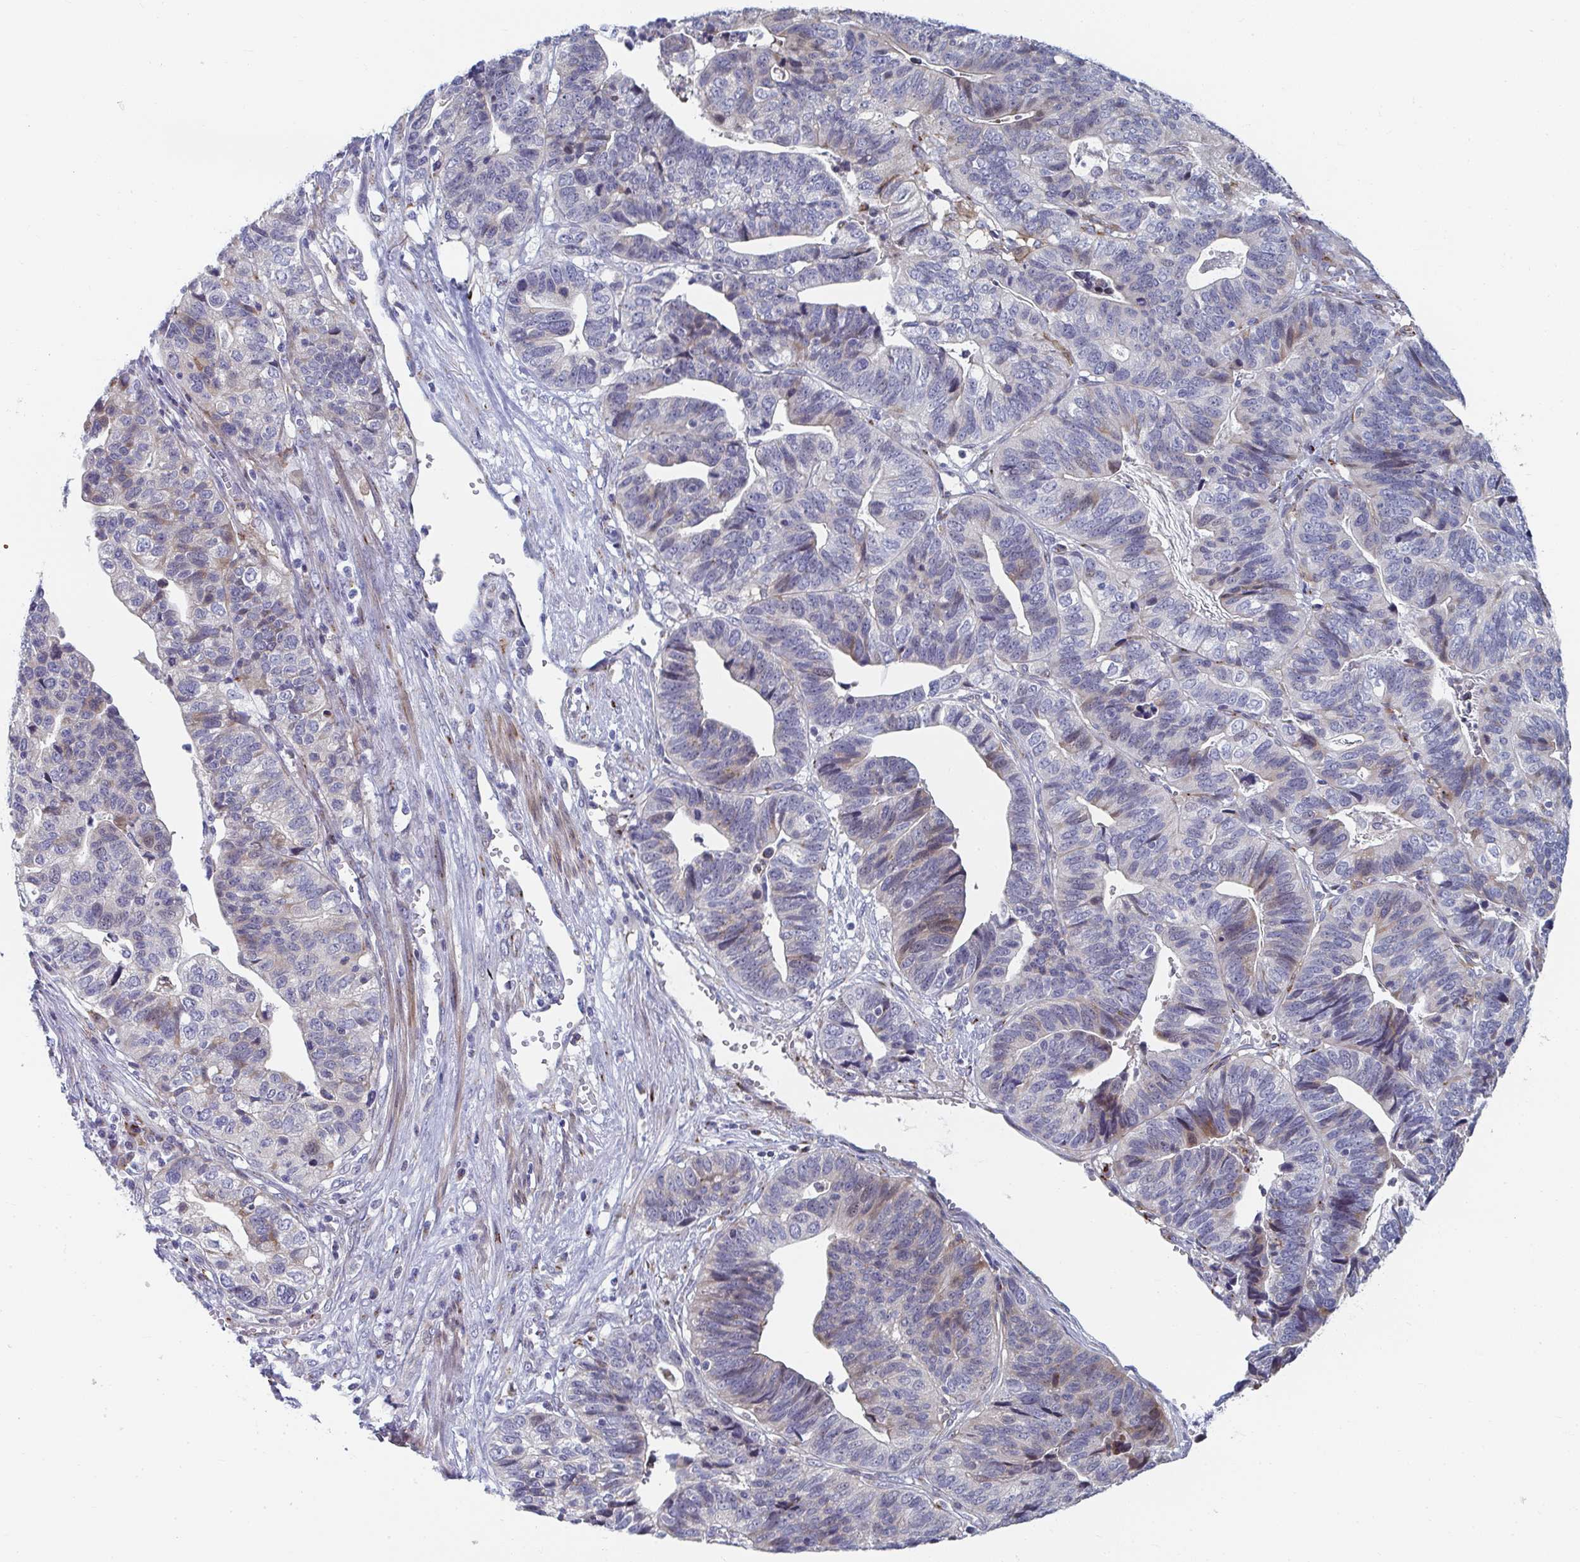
{"staining": {"intensity": "weak", "quantity": "<25%", "location": "cytoplasmic/membranous"}, "tissue": "stomach cancer", "cell_type": "Tumor cells", "image_type": "cancer", "snomed": [{"axis": "morphology", "description": "Adenocarcinoma, NOS"}, {"axis": "topography", "description": "Stomach, upper"}], "caption": "Protein analysis of stomach cancer (adenocarcinoma) exhibits no significant staining in tumor cells.", "gene": "PSMG1", "patient": {"sex": "female", "age": 67}}